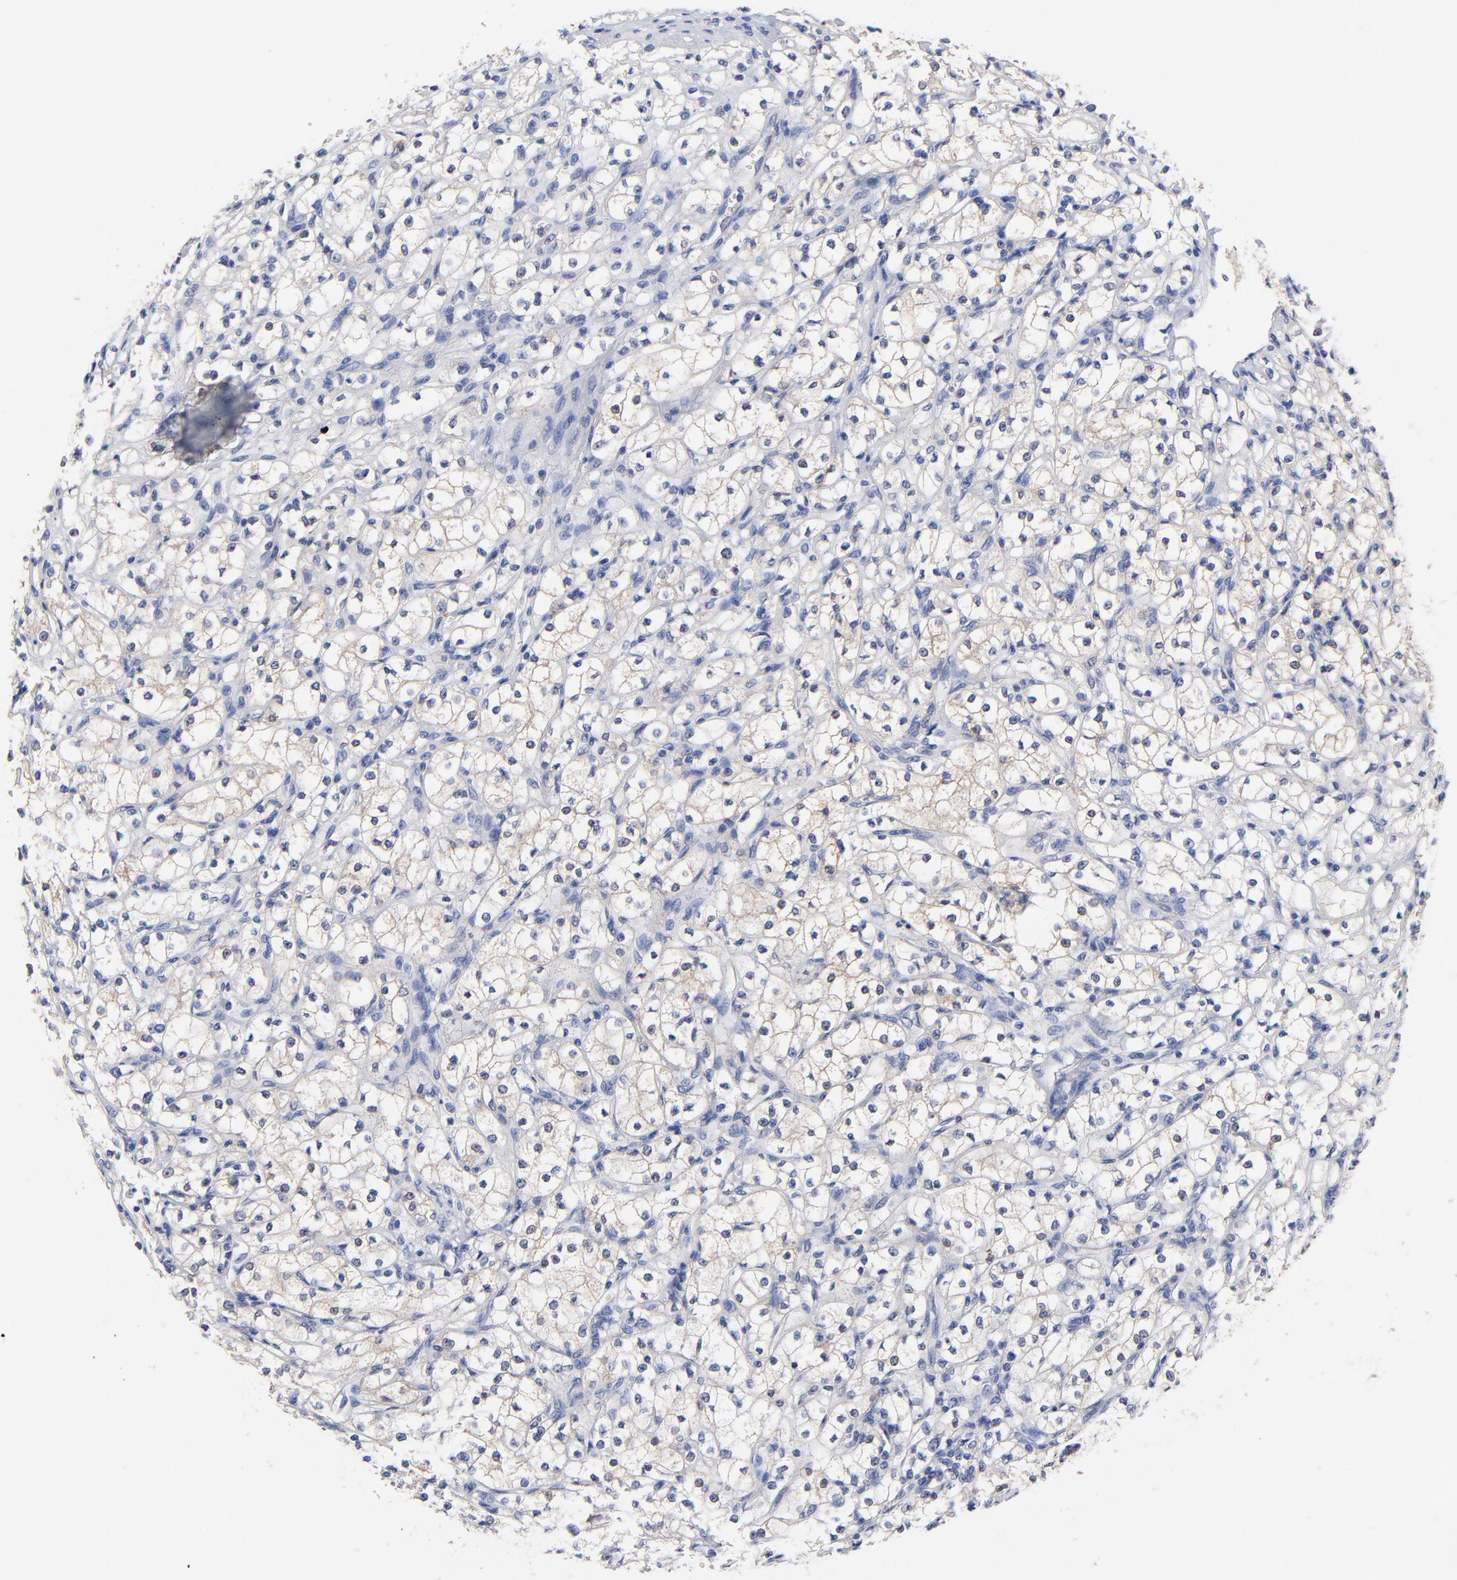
{"staining": {"intensity": "weak", "quantity": "<25%", "location": "cytoplasmic/membranous"}, "tissue": "renal cancer", "cell_type": "Tumor cells", "image_type": "cancer", "snomed": [{"axis": "morphology", "description": "Adenocarcinoma, NOS"}, {"axis": "topography", "description": "Kidney"}], "caption": "The photomicrograph reveals no staining of tumor cells in renal cancer.", "gene": "ASL", "patient": {"sex": "male", "age": 61}}